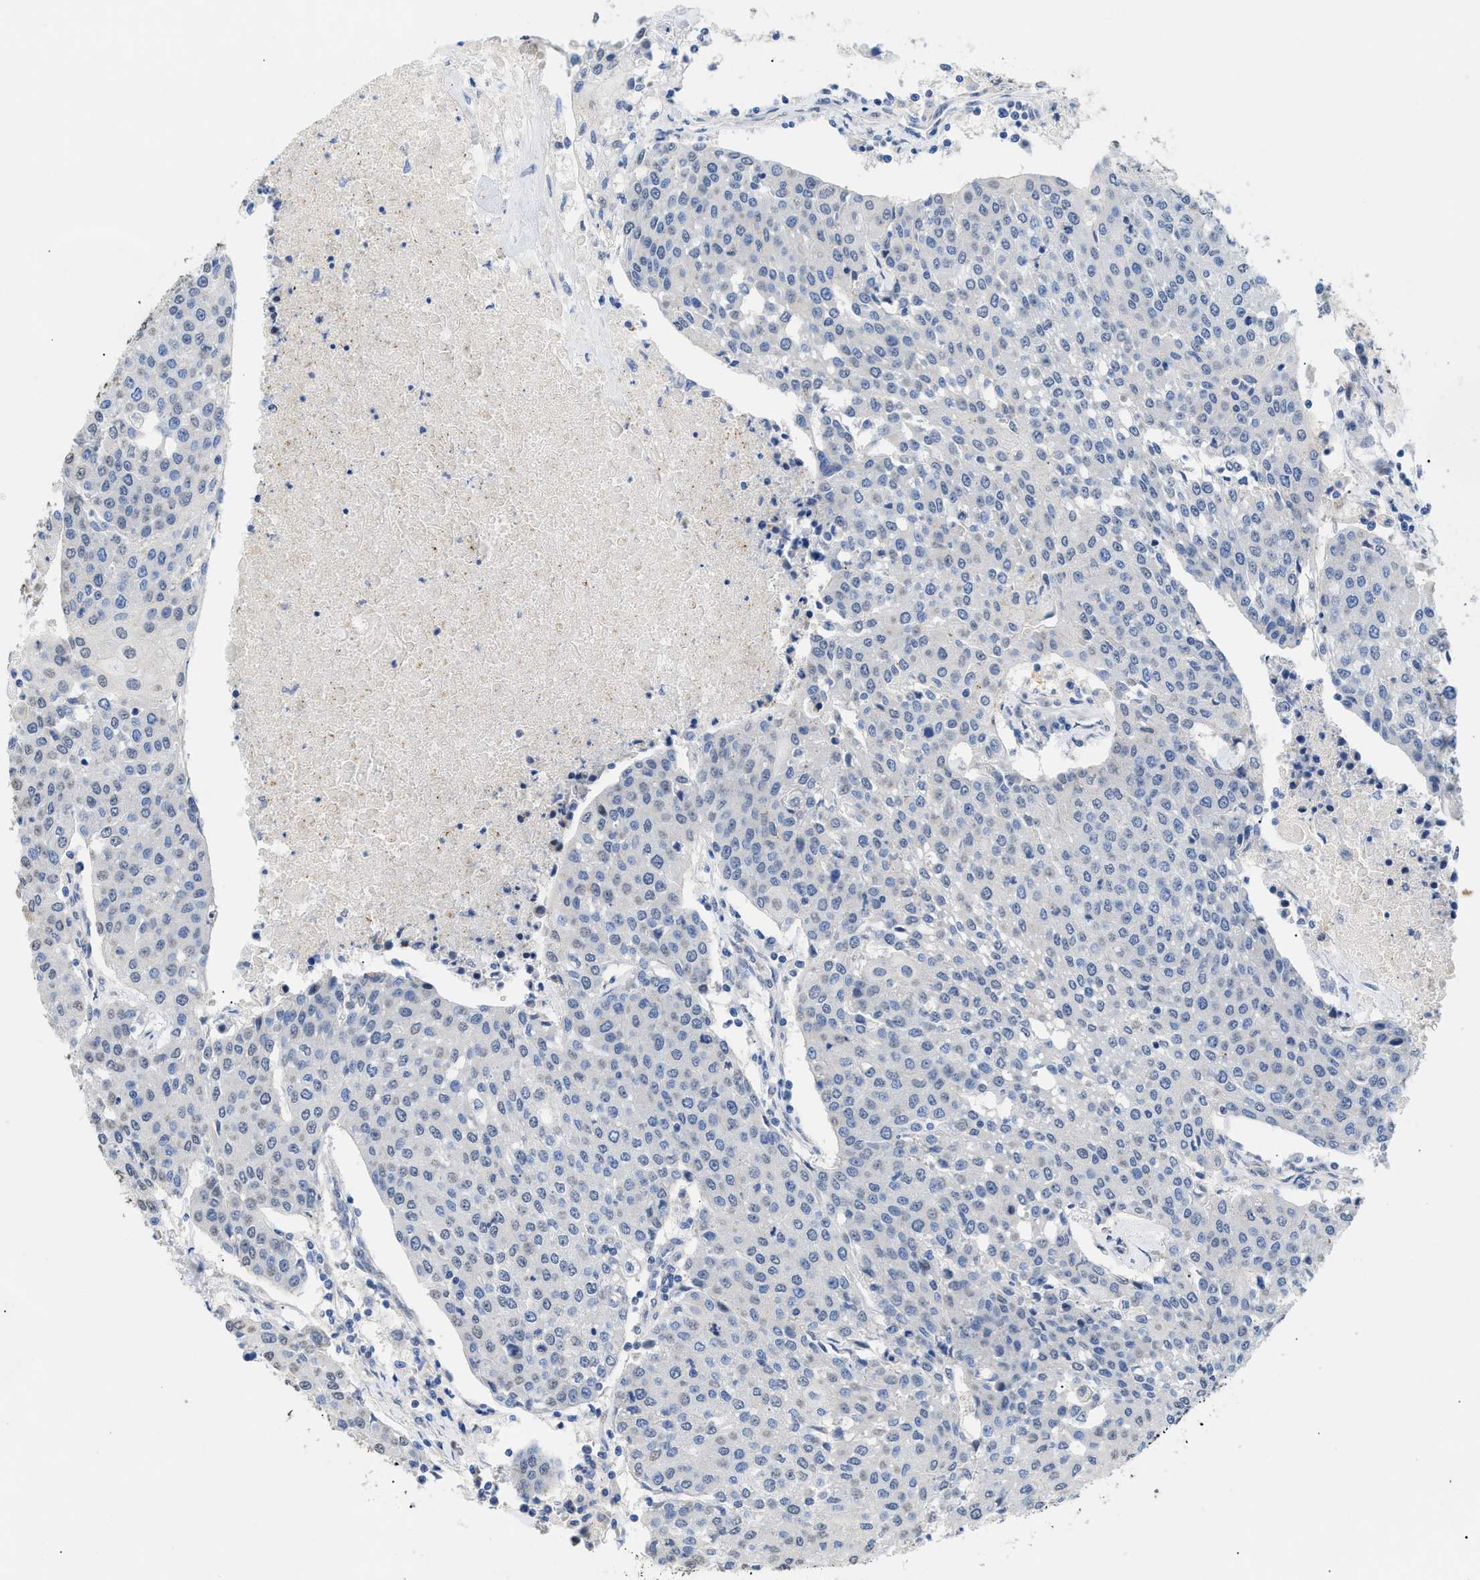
{"staining": {"intensity": "negative", "quantity": "none", "location": "none"}, "tissue": "urothelial cancer", "cell_type": "Tumor cells", "image_type": "cancer", "snomed": [{"axis": "morphology", "description": "Urothelial carcinoma, High grade"}, {"axis": "topography", "description": "Urinary bladder"}], "caption": "Immunohistochemical staining of urothelial cancer exhibits no significant expression in tumor cells.", "gene": "SFXN5", "patient": {"sex": "female", "age": 85}}